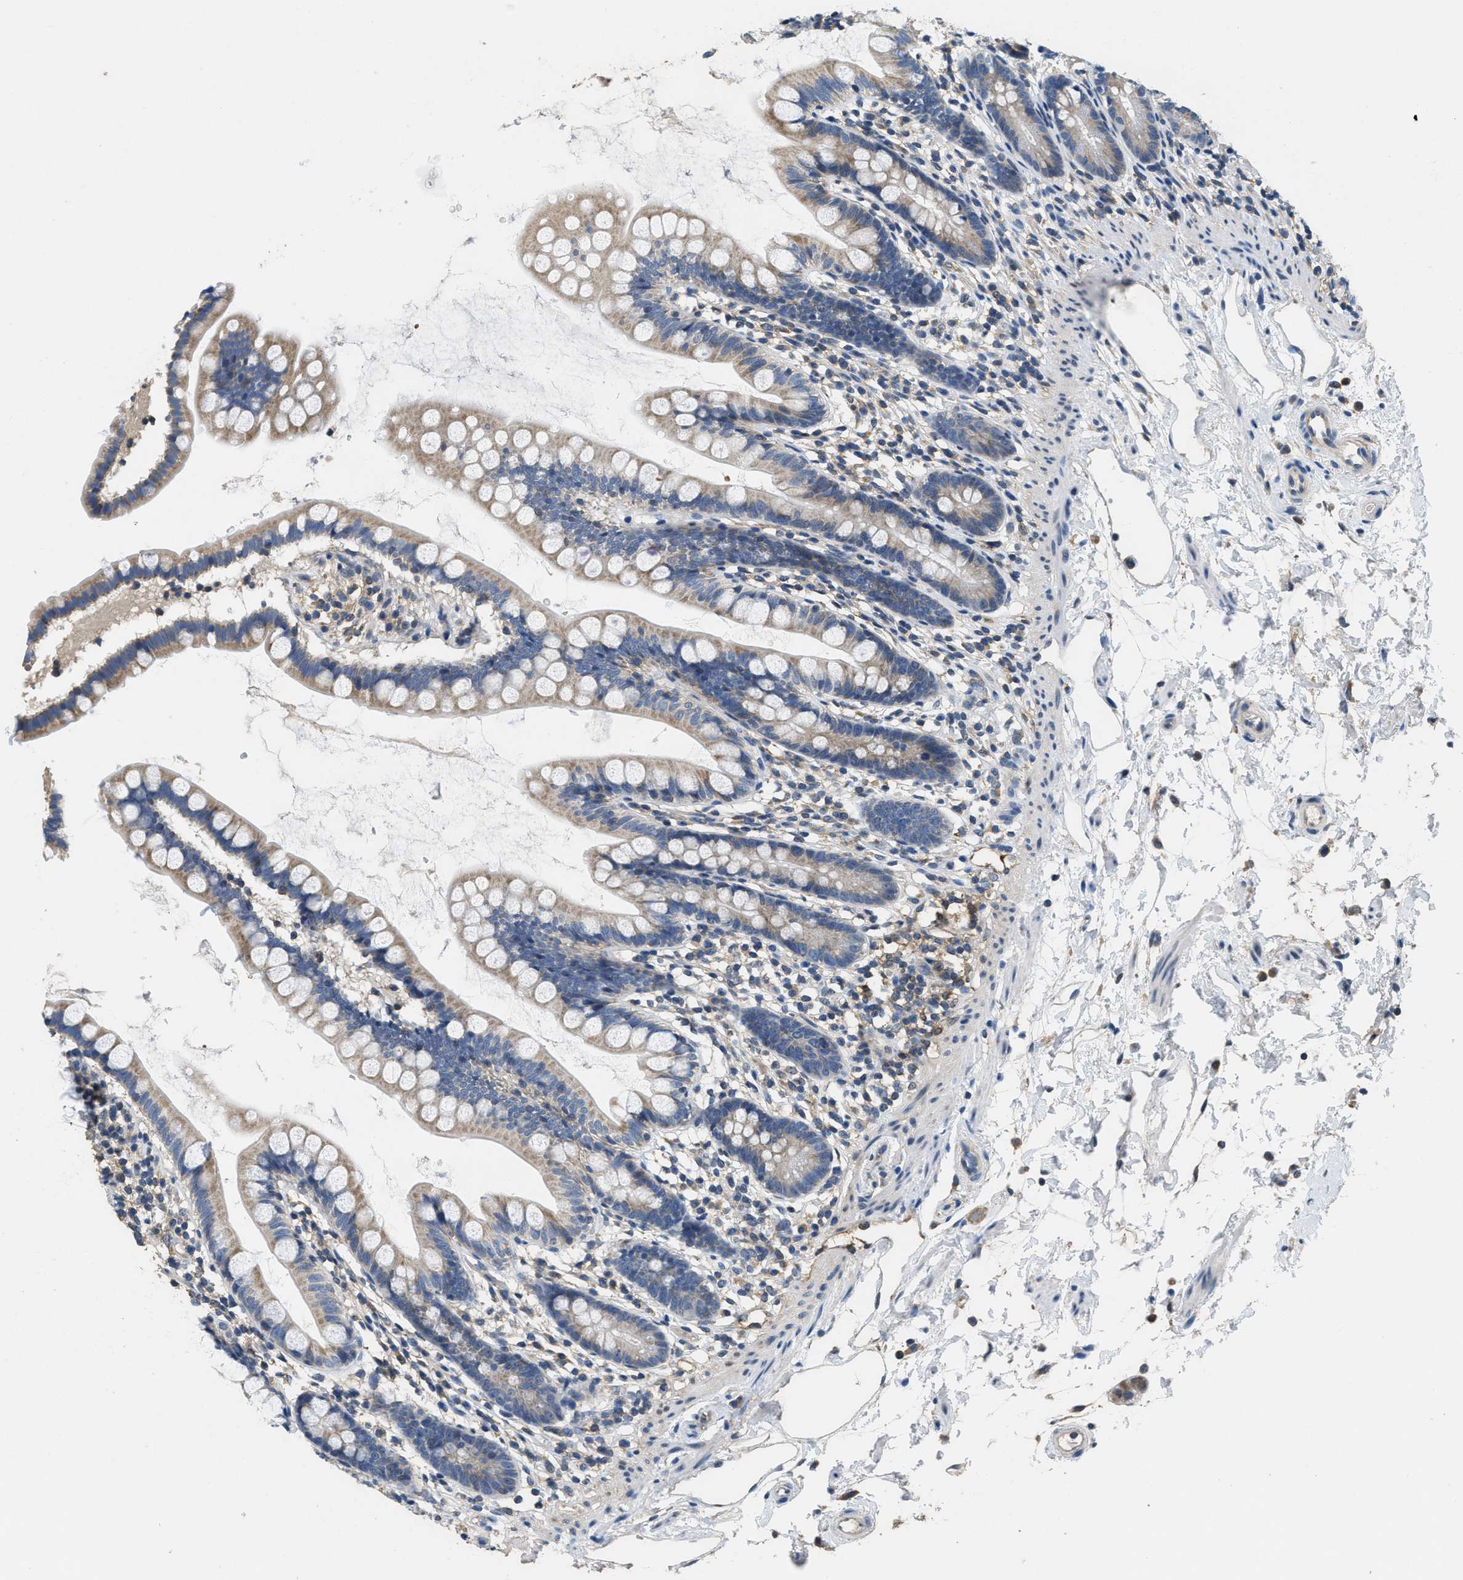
{"staining": {"intensity": "moderate", "quantity": ">75%", "location": "cytoplasmic/membranous"}, "tissue": "small intestine", "cell_type": "Glandular cells", "image_type": "normal", "snomed": [{"axis": "morphology", "description": "Normal tissue, NOS"}, {"axis": "topography", "description": "Small intestine"}], "caption": "Brown immunohistochemical staining in normal human small intestine displays moderate cytoplasmic/membranous expression in about >75% of glandular cells. The staining is performed using DAB (3,3'-diaminobenzidine) brown chromogen to label protein expression. The nuclei are counter-stained blue using hematoxylin.", "gene": "DGKE", "patient": {"sex": "female", "age": 84}}